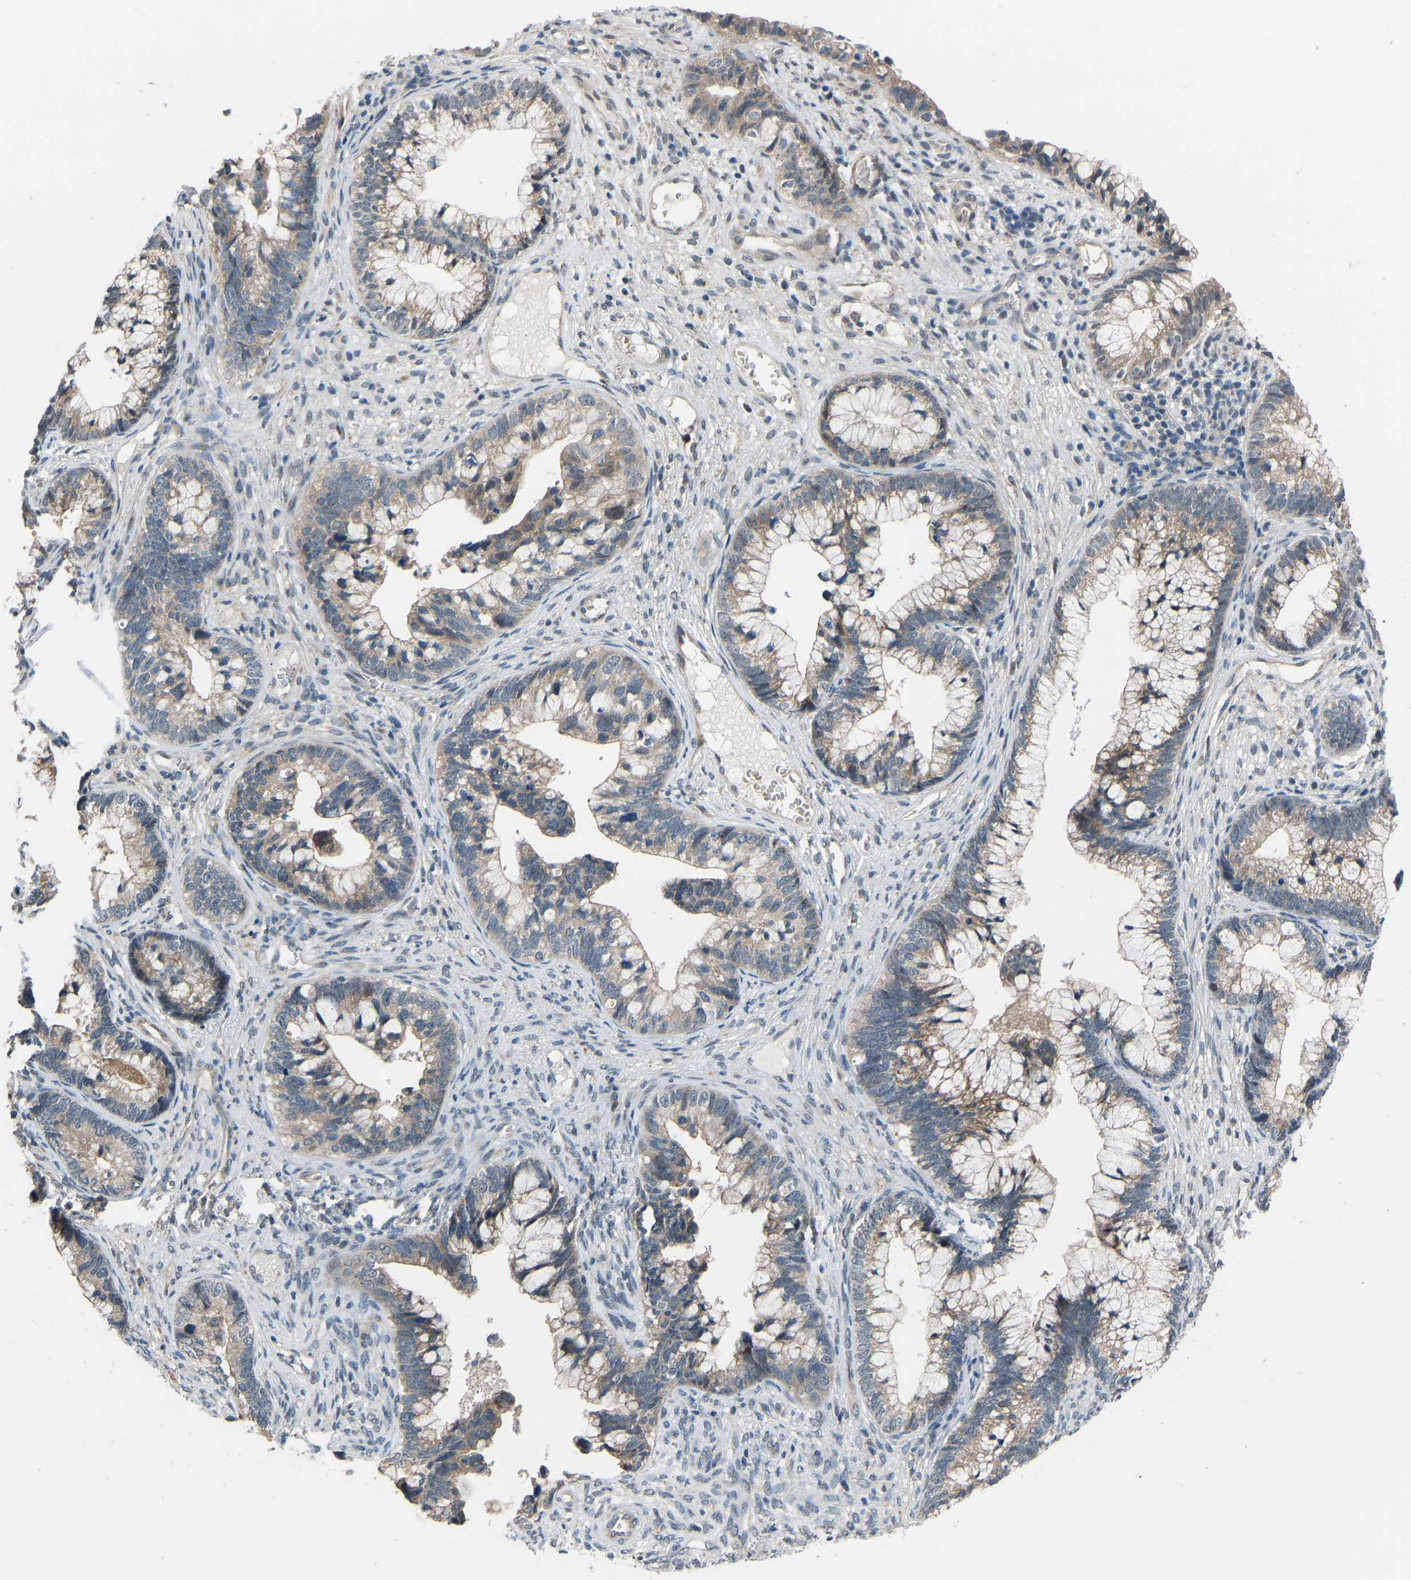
{"staining": {"intensity": "weak", "quantity": ">75%", "location": "cytoplasmic/membranous"}, "tissue": "cervical cancer", "cell_type": "Tumor cells", "image_type": "cancer", "snomed": [{"axis": "morphology", "description": "Adenocarcinoma, NOS"}, {"axis": "topography", "description": "Cervix"}], "caption": "Adenocarcinoma (cervical) tissue reveals weak cytoplasmic/membranous staining in about >75% of tumor cells, visualized by immunohistochemistry. The staining was performed using DAB (3,3'-diaminobenzidine), with brown indicating positive protein expression. Nuclei are stained blue with hematoxylin.", "gene": "CDK2AP1", "patient": {"sex": "female", "age": 44}}